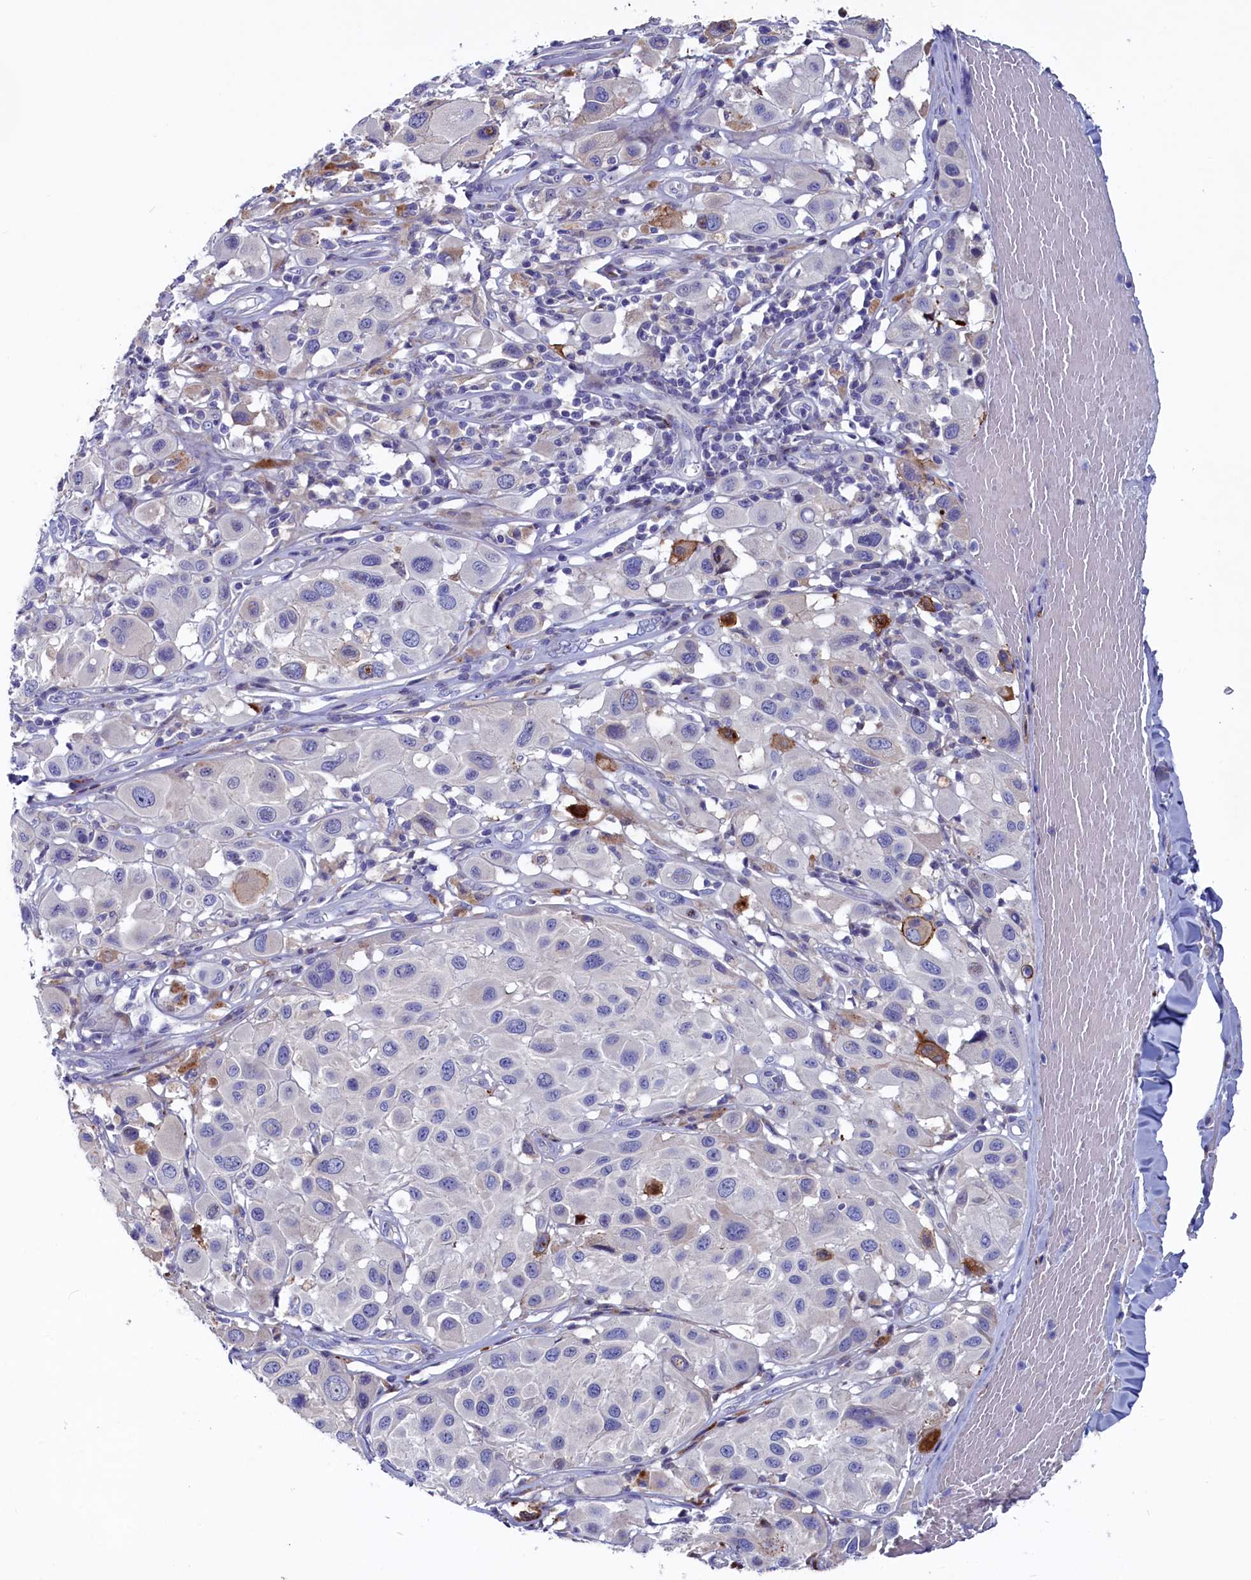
{"staining": {"intensity": "negative", "quantity": "none", "location": "none"}, "tissue": "melanoma", "cell_type": "Tumor cells", "image_type": "cancer", "snomed": [{"axis": "morphology", "description": "Malignant melanoma, Metastatic site"}, {"axis": "topography", "description": "Skin"}], "caption": "Malignant melanoma (metastatic site) was stained to show a protein in brown. There is no significant expression in tumor cells.", "gene": "NUDT7", "patient": {"sex": "male", "age": 41}}